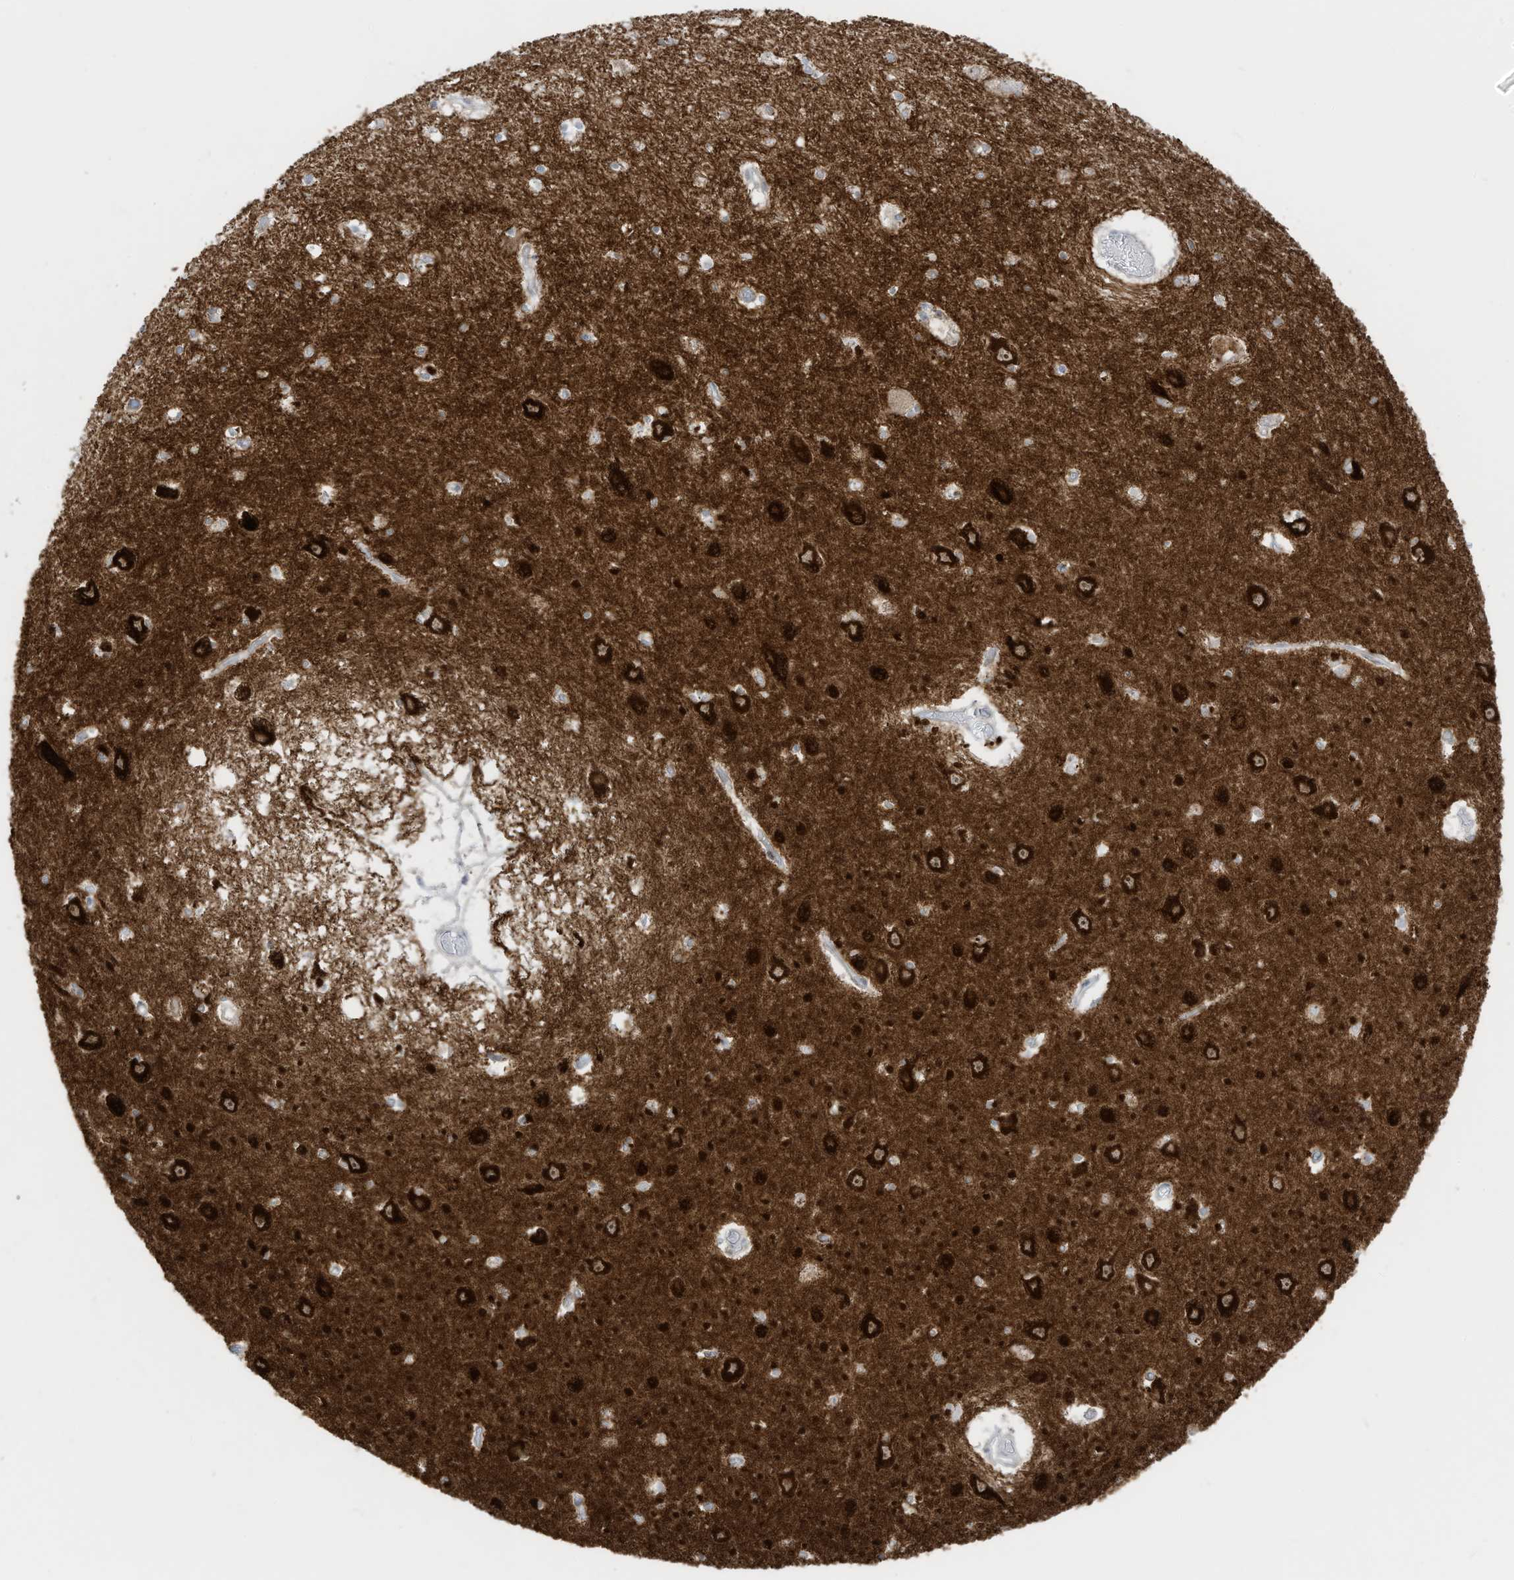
{"staining": {"intensity": "negative", "quantity": "none", "location": "none"}, "tissue": "hippocampus", "cell_type": "Glial cells", "image_type": "normal", "snomed": [{"axis": "morphology", "description": "Normal tissue, NOS"}, {"axis": "topography", "description": "Hippocampus"}], "caption": "This is an immunohistochemistry image of normal hippocampus. There is no expression in glial cells.", "gene": "C11orf87", "patient": {"sex": "male", "age": 70}}